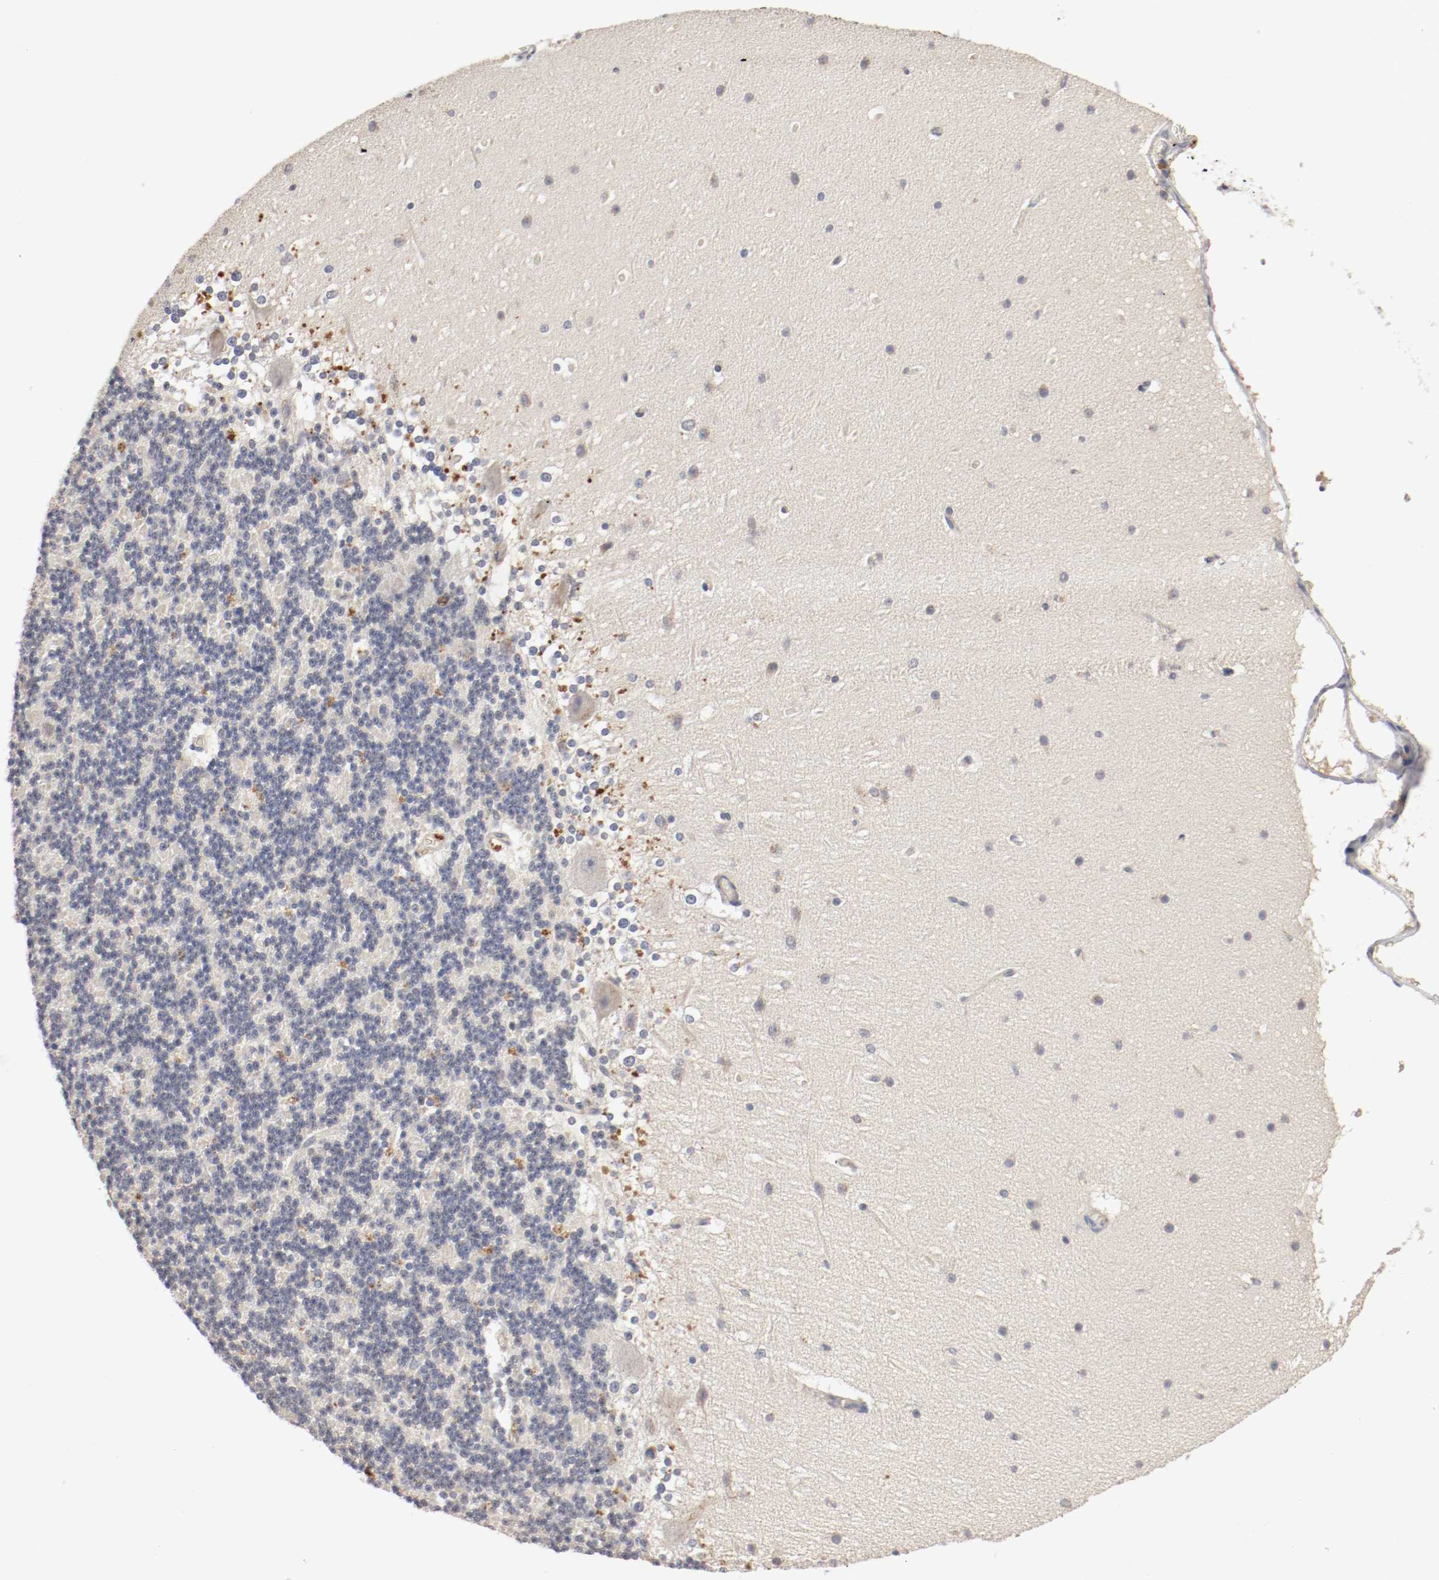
{"staining": {"intensity": "negative", "quantity": "none", "location": "none"}, "tissue": "cerebellum", "cell_type": "Cells in granular layer", "image_type": "normal", "snomed": [{"axis": "morphology", "description": "Normal tissue, NOS"}, {"axis": "topography", "description": "Cerebellum"}], "caption": "Protein analysis of benign cerebellum exhibits no significant positivity in cells in granular layer. (Stains: DAB immunohistochemistry (IHC) with hematoxylin counter stain, Microscopy: brightfield microscopy at high magnification).", "gene": "REN", "patient": {"sex": "female", "age": 19}}